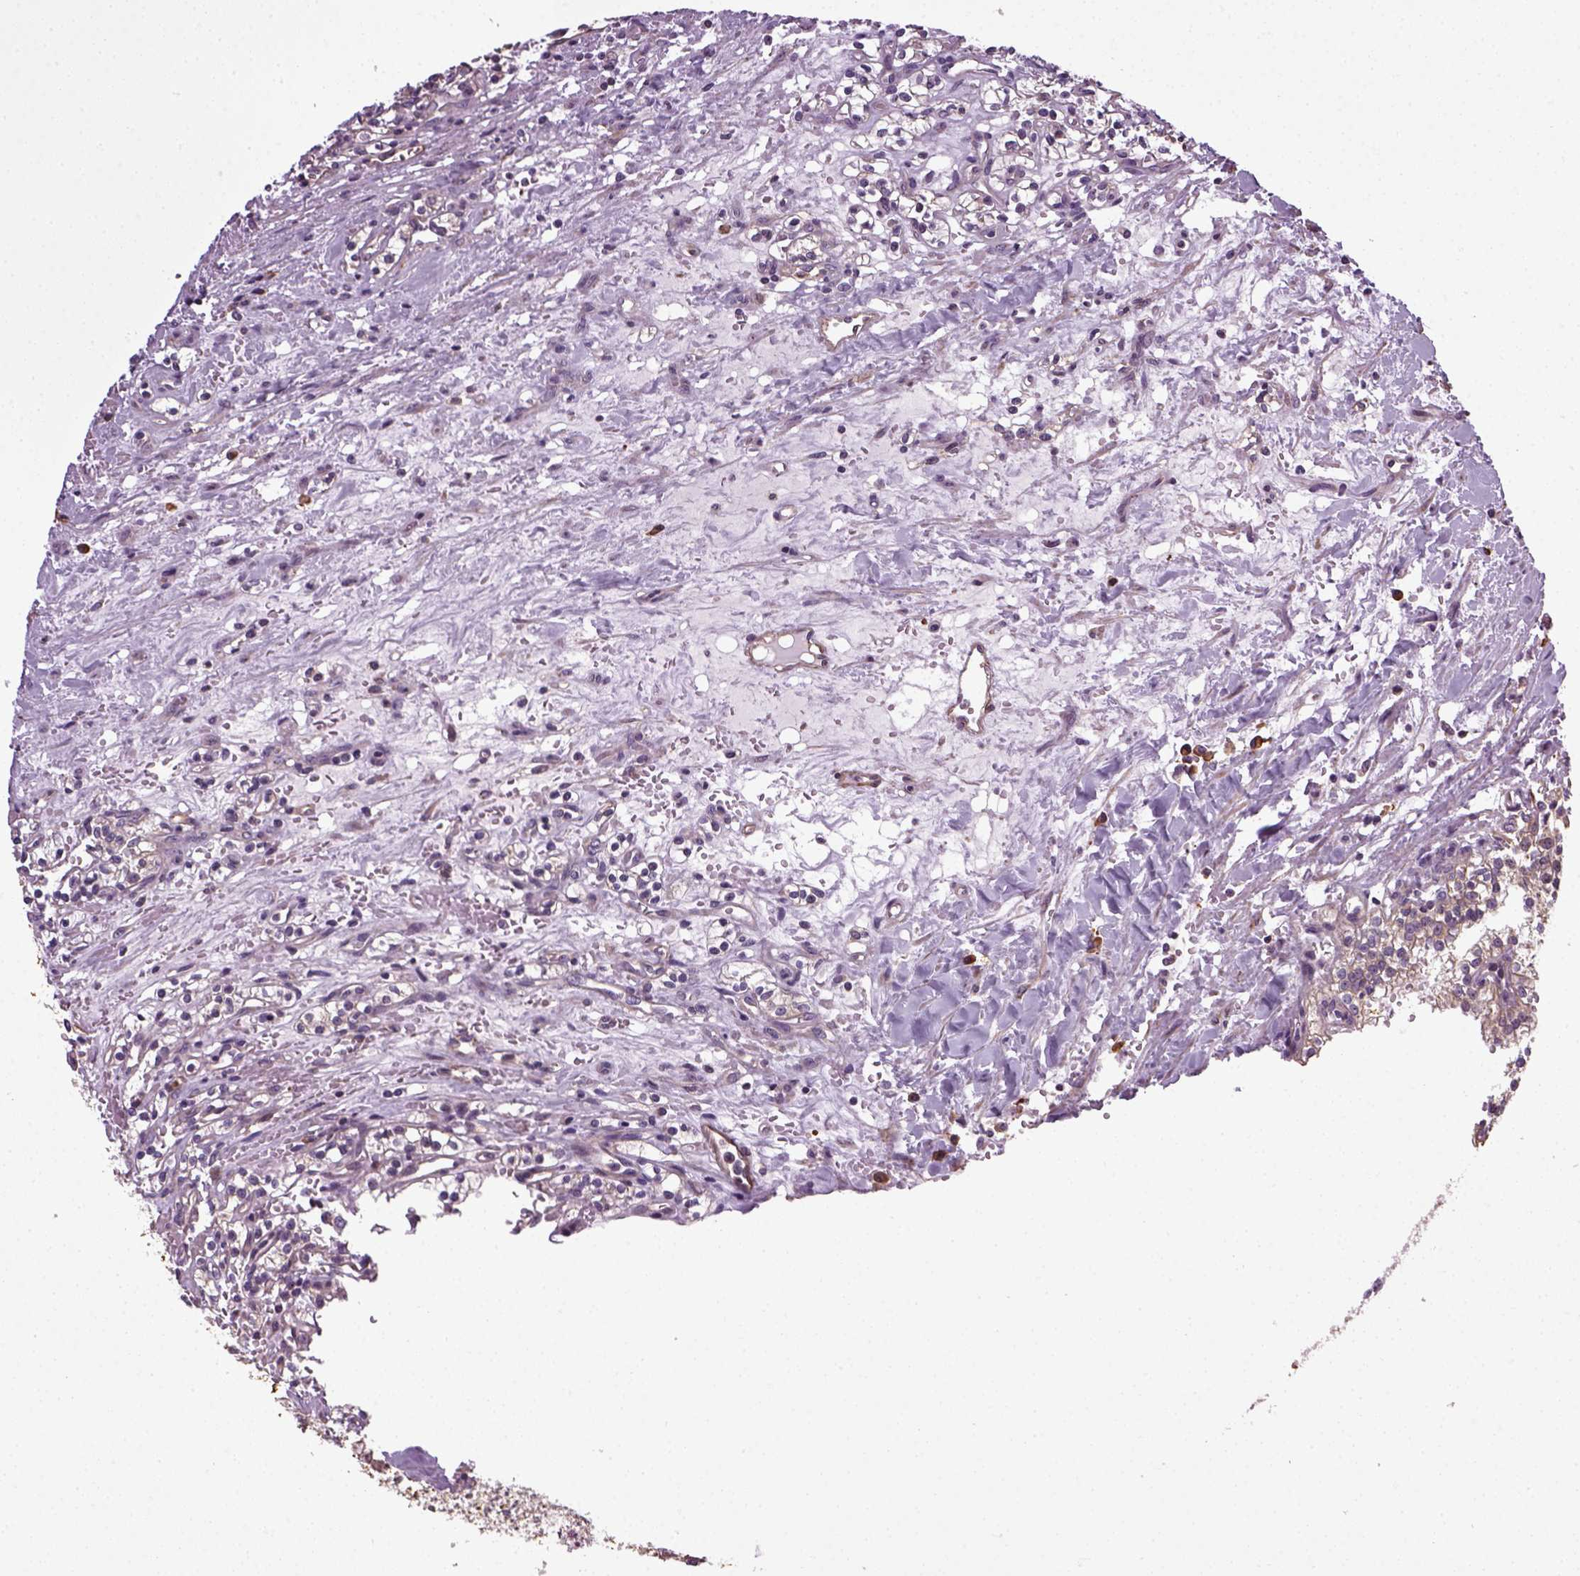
{"staining": {"intensity": "negative", "quantity": "none", "location": "none"}, "tissue": "renal cancer", "cell_type": "Tumor cells", "image_type": "cancer", "snomed": [{"axis": "morphology", "description": "Adenocarcinoma, NOS"}, {"axis": "topography", "description": "Kidney"}], "caption": "Micrograph shows no protein positivity in tumor cells of renal cancer (adenocarcinoma) tissue.", "gene": "TPRG1", "patient": {"sex": "male", "age": 36}}